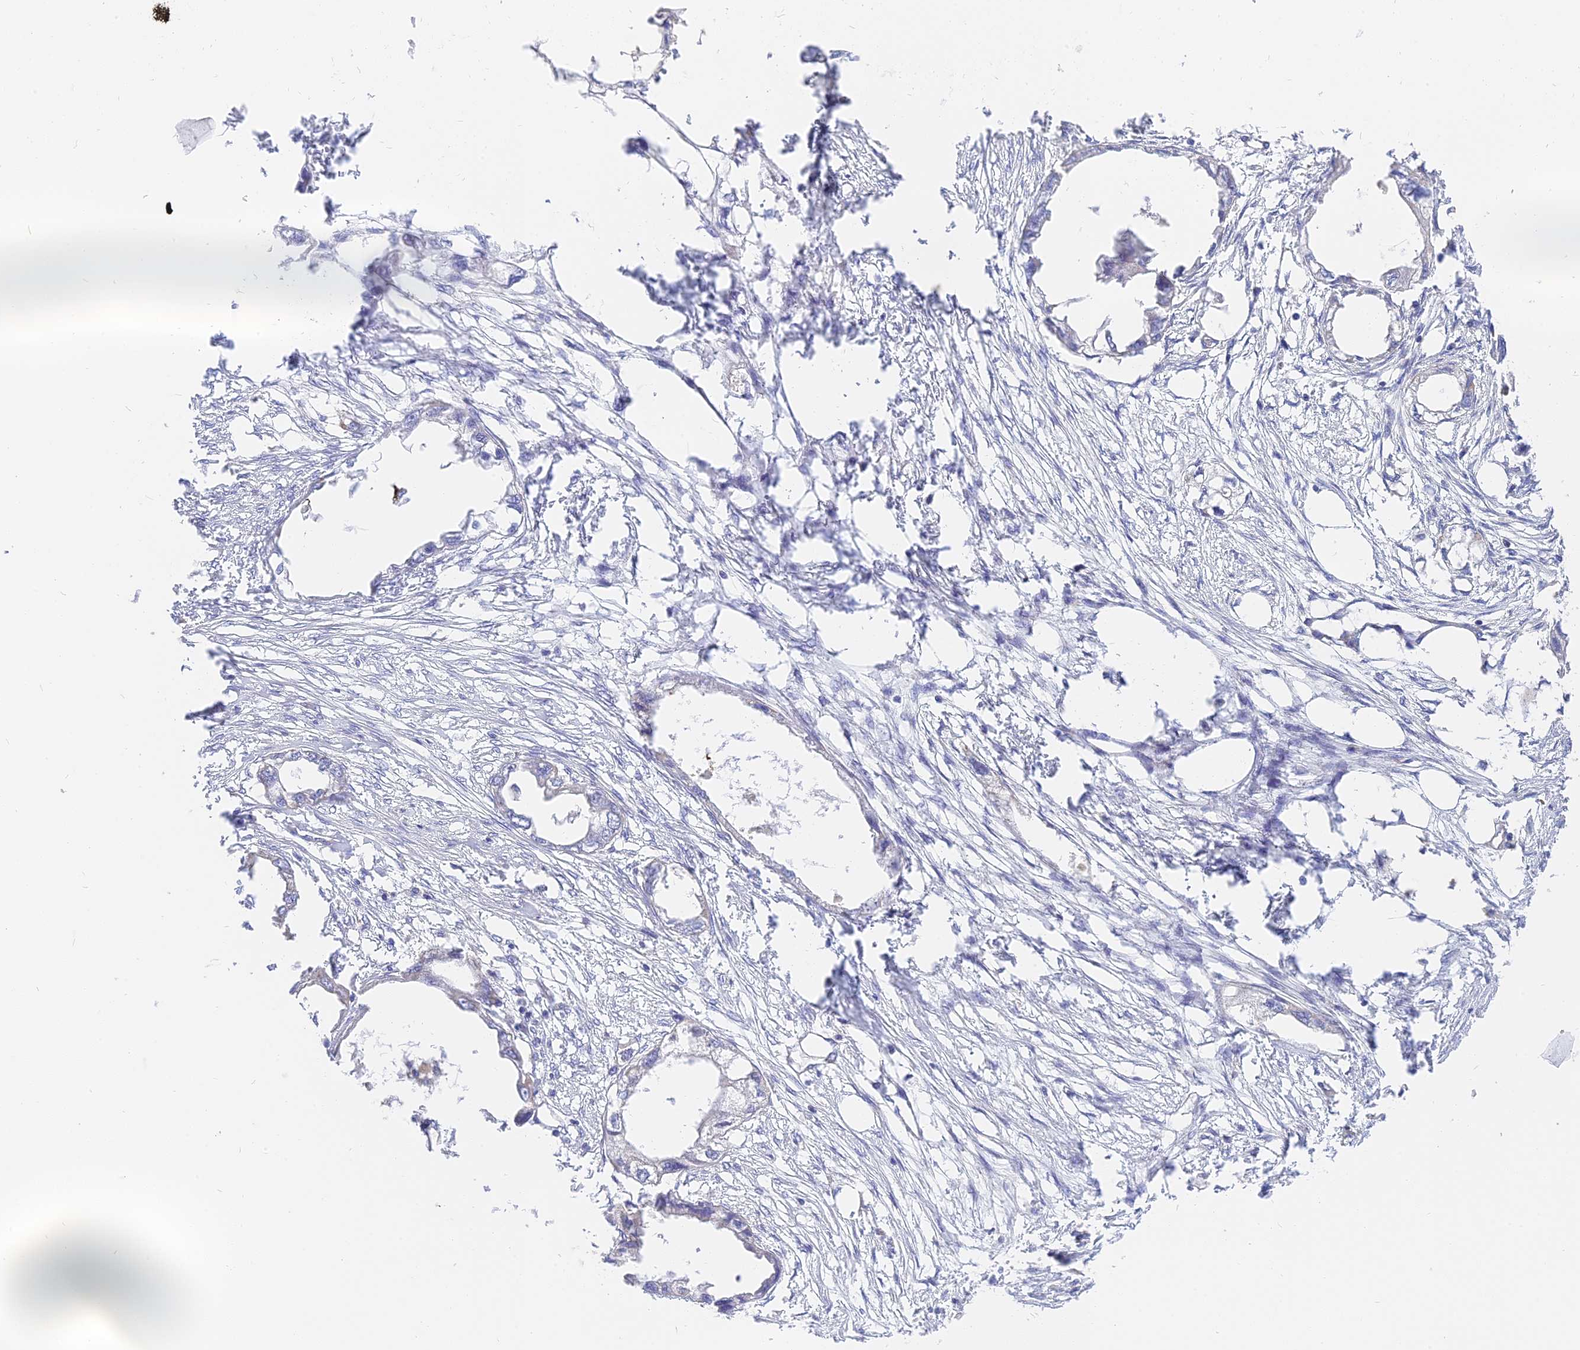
{"staining": {"intensity": "negative", "quantity": "none", "location": "none"}, "tissue": "endometrial cancer", "cell_type": "Tumor cells", "image_type": "cancer", "snomed": [{"axis": "morphology", "description": "Adenocarcinoma, NOS"}, {"axis": "morphology", "description": "Adenocarcinoma, metastatic, NOS"}, {"axis": "topography", "description": "Adipose tissue"}, {"axis": "topography", "description": "Endometrium"}], "caption": "This is a image of IHC staining of endometrial cancer, which shows no staining in tumor cells.", "gene": "MRPL15", "patient": {"sex": "female", "age": 67}}